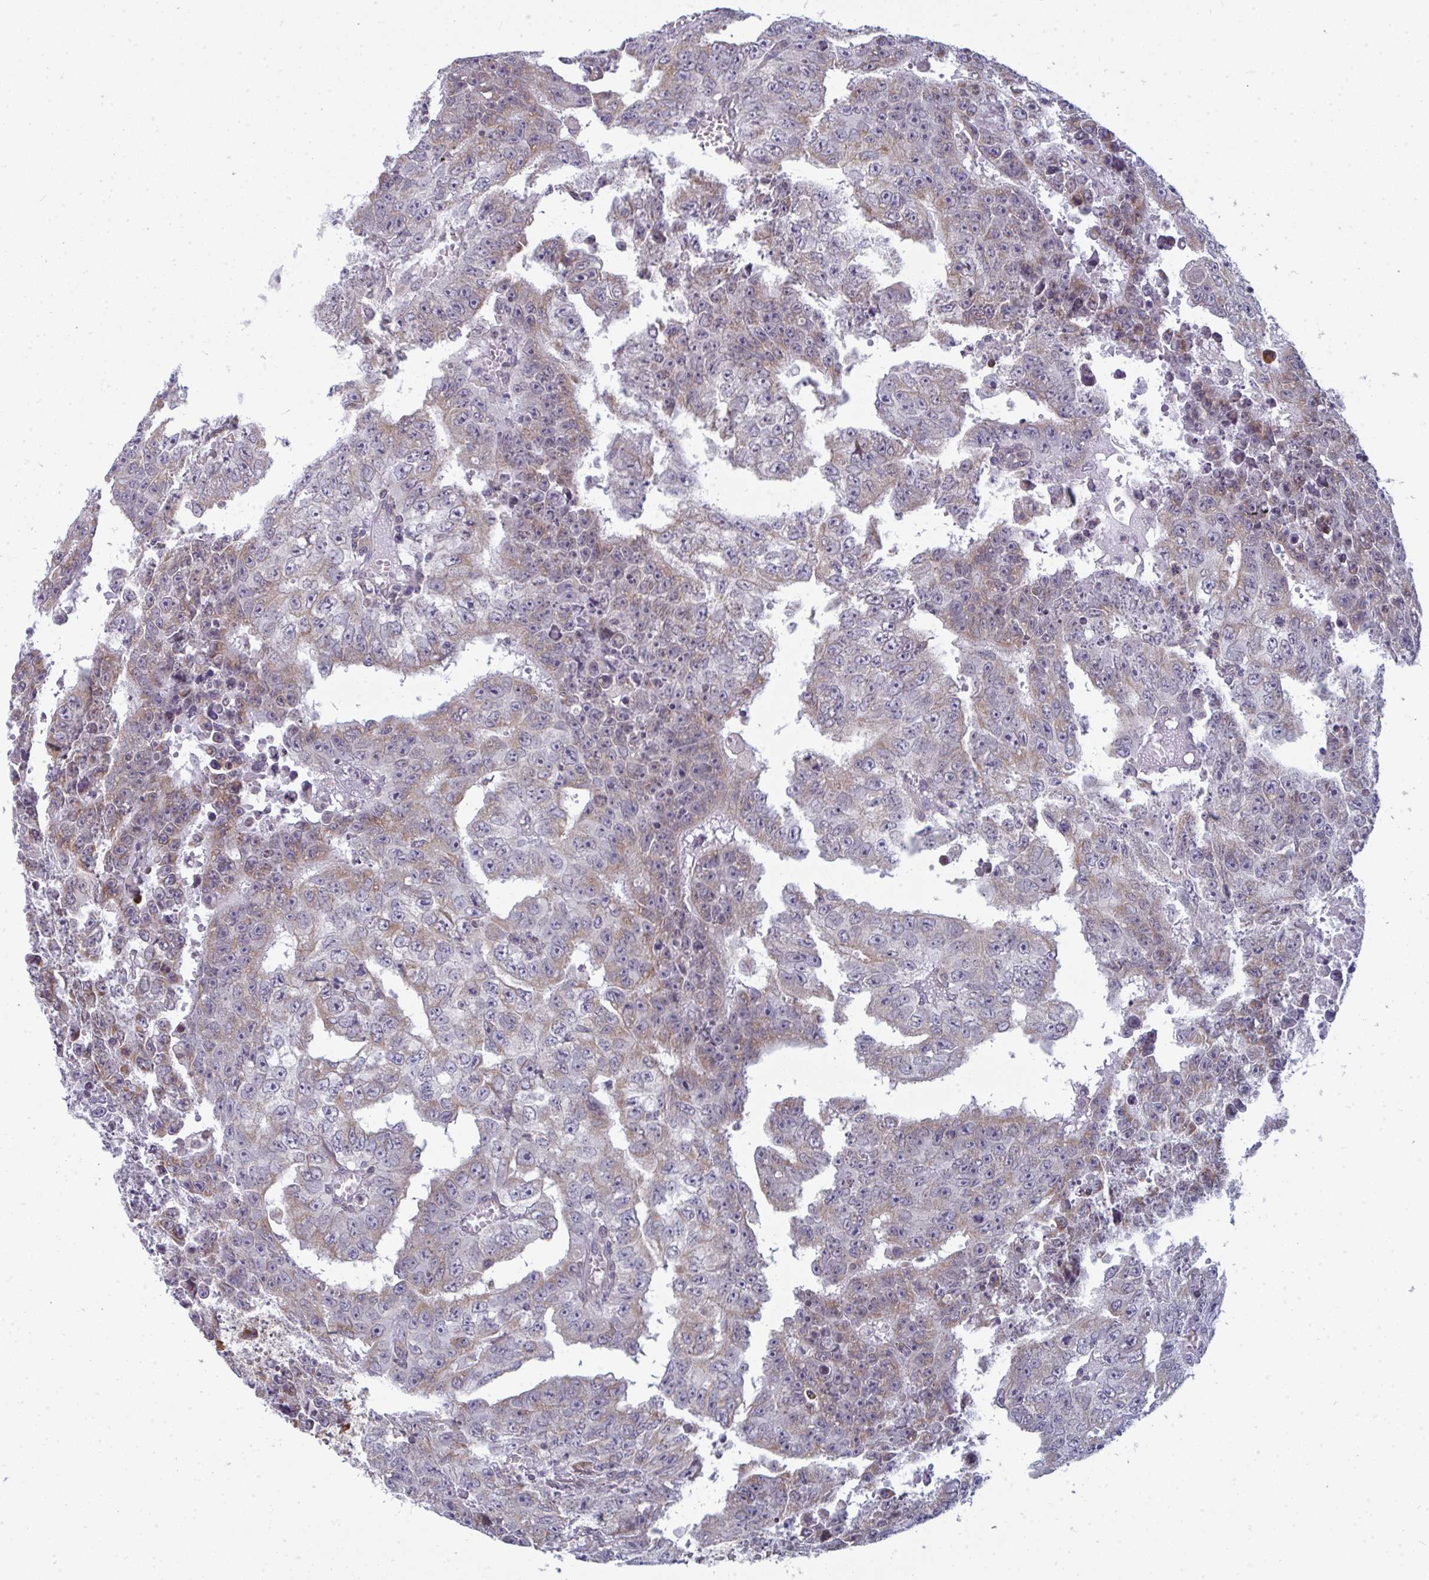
{"staining": {"intensity": "weak", "quantity": "25%-75%", "location": "cytoplasmic/membranous"}, "tissue": "testis cancer", "cell_type": "Tumor cells", "image_type": "cancer", "snomed": [{"axis": "morphology", "description": "Carcinoma, Embryonal, NOS"}, {"axis": "morphology", "description": "Teratoma, malignant, NOS"}, {"axis": "topography", "description": "Testis"}], "caption": "Immunohistochemical staining of human testis cancer exhibits weak cytoplasmic/membranous protein expression in approximately 25%-75% of tumor cells. (DAB (3,3'-diaminobenzidine) IHC with brightfield microscopy, high magnification).", "gene": "LYSMD4", "patient": {"sex": "male", "age": 24}}